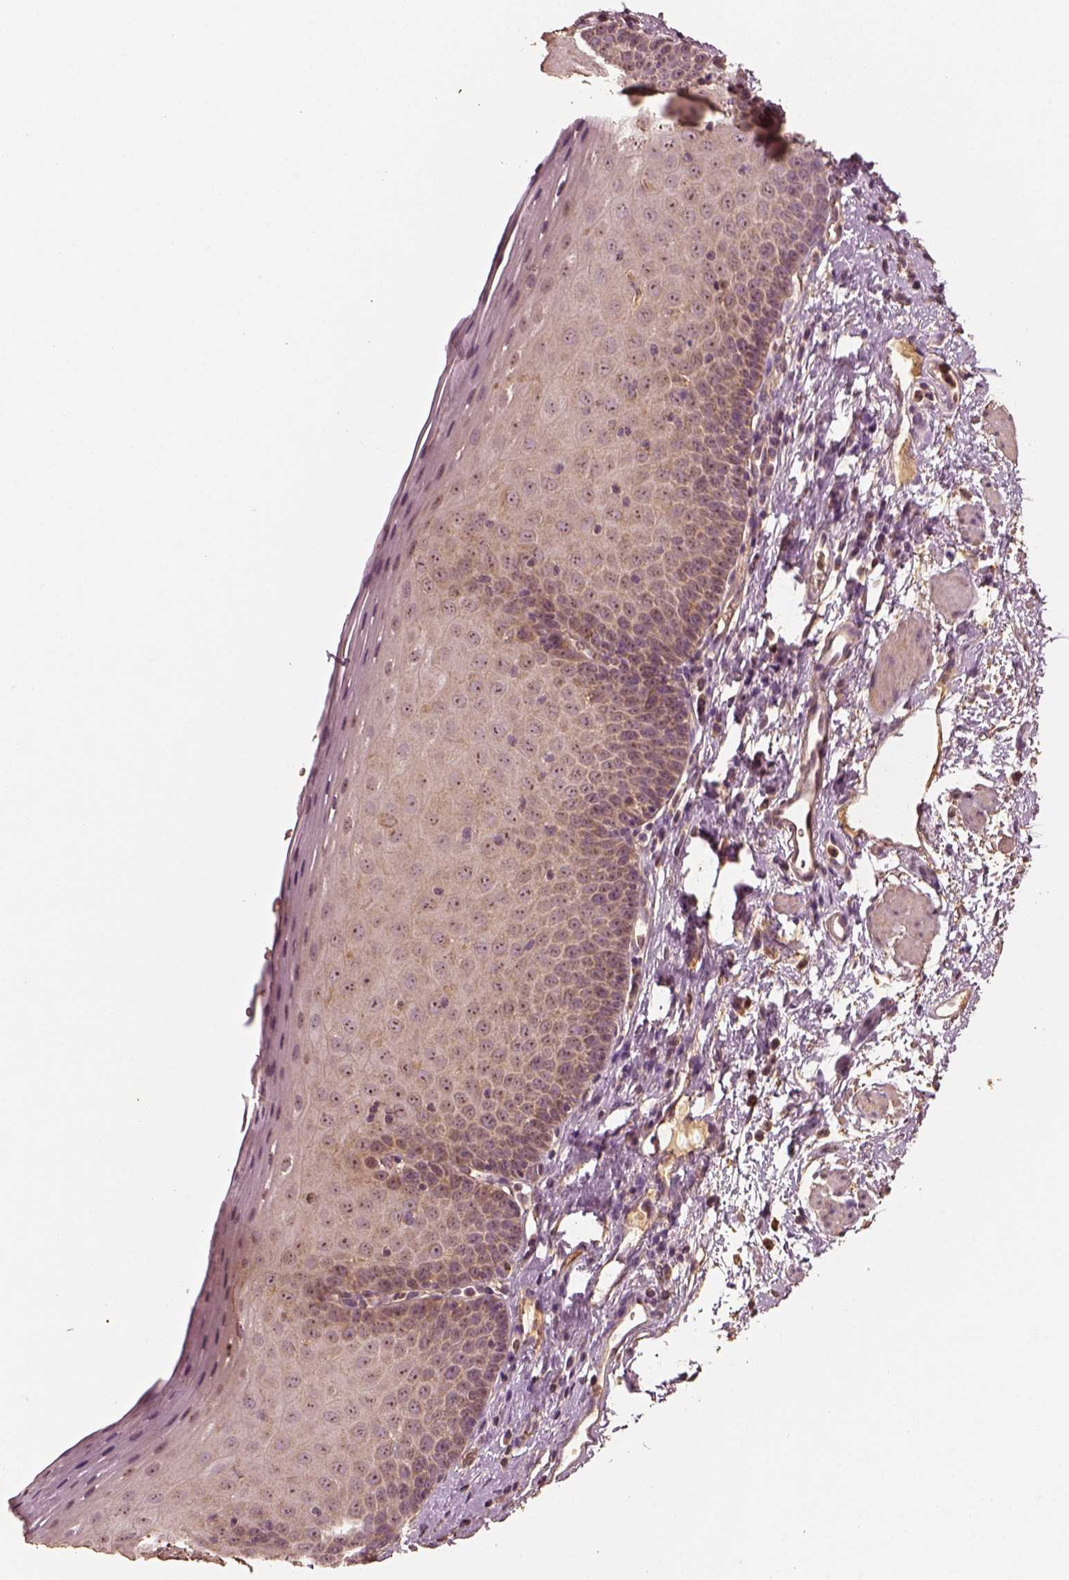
{"staining": {"intensity": "weak", "quantity": ">75%", "location": "cytoplasmic/membranous,nuclear"}, "tissue": "esophagus", "cell_type": "Squamous epithelial cells", "image_type": "normal", "snomed": [{"axis": "morphology", "description": "Normal tissue, NOS"}, {"axis": "topography", "description": "Esophagus"}], "caption": "This is an image of immunohistochemistry (IHC) staining of unremarkable esophagus, which shows weak staining in the cytoplasmic/membranous,nuclear of squamous epithelial cells.", "gene": "PTGES2", "patient": {"sex": "female", "age": 64}}